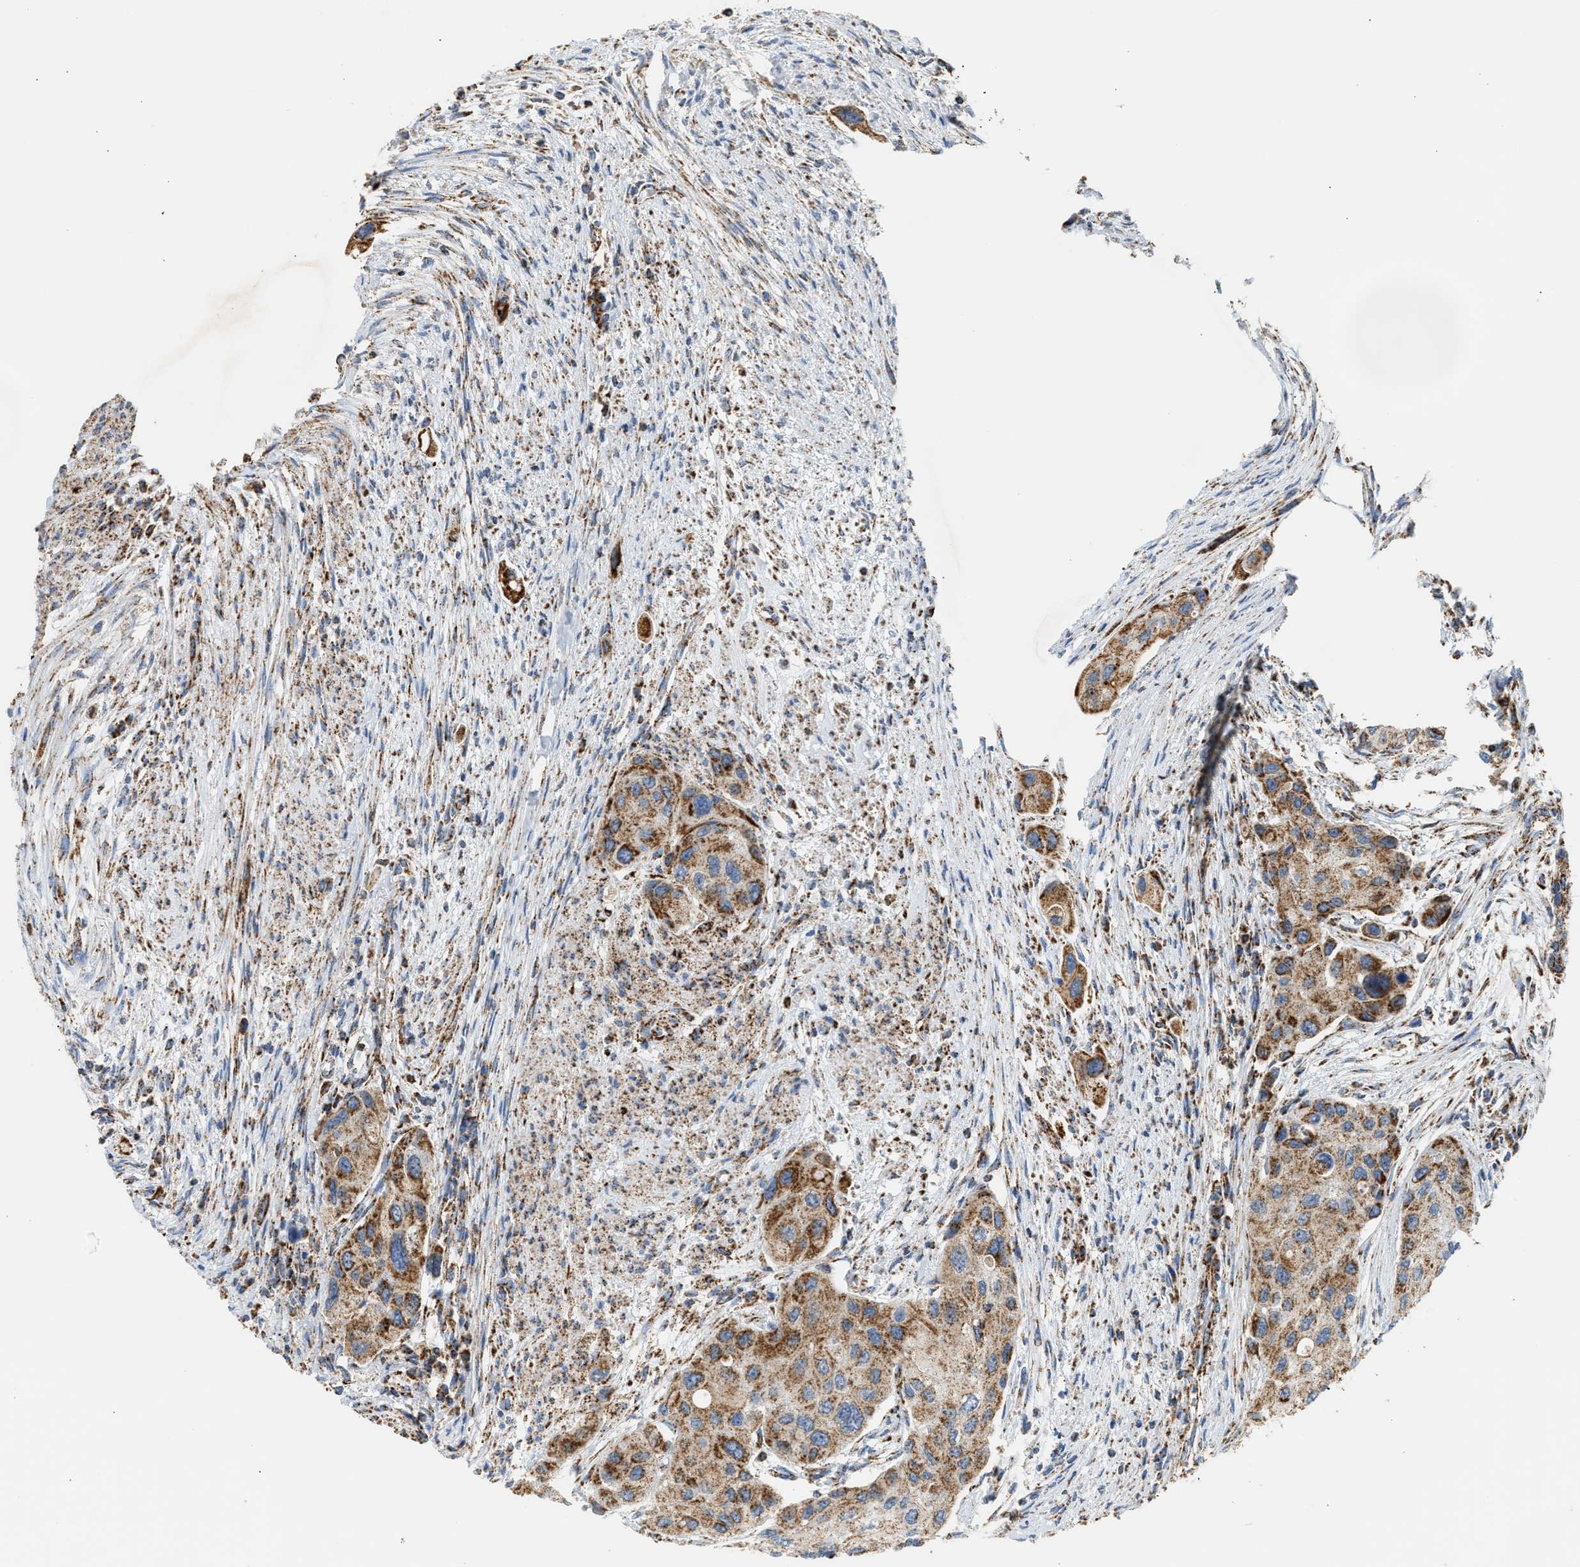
{"staining": {"intensity": "moderate", "quantity": ">75%", "location": "cytoplasmic/membranous"}, "tissue": "urothelial cancer", "cell_type": "Tumor cells", "image_type": "cancer", "snomed": [{"axis": "morphology", "description": "Urothelial carcinoma, High grade"}, {"axis": "topography", "description": "Urinary bladder"}], "caption": "Immunohistochemistry (IHC) (DAB) staining of human urothelial cancer exhibits moderate cytoplasmic/membranous protein staining in approximately >75% of tumor cells.", "gene": "OGDH", "patient": {"sex": "female", "age": 56}}